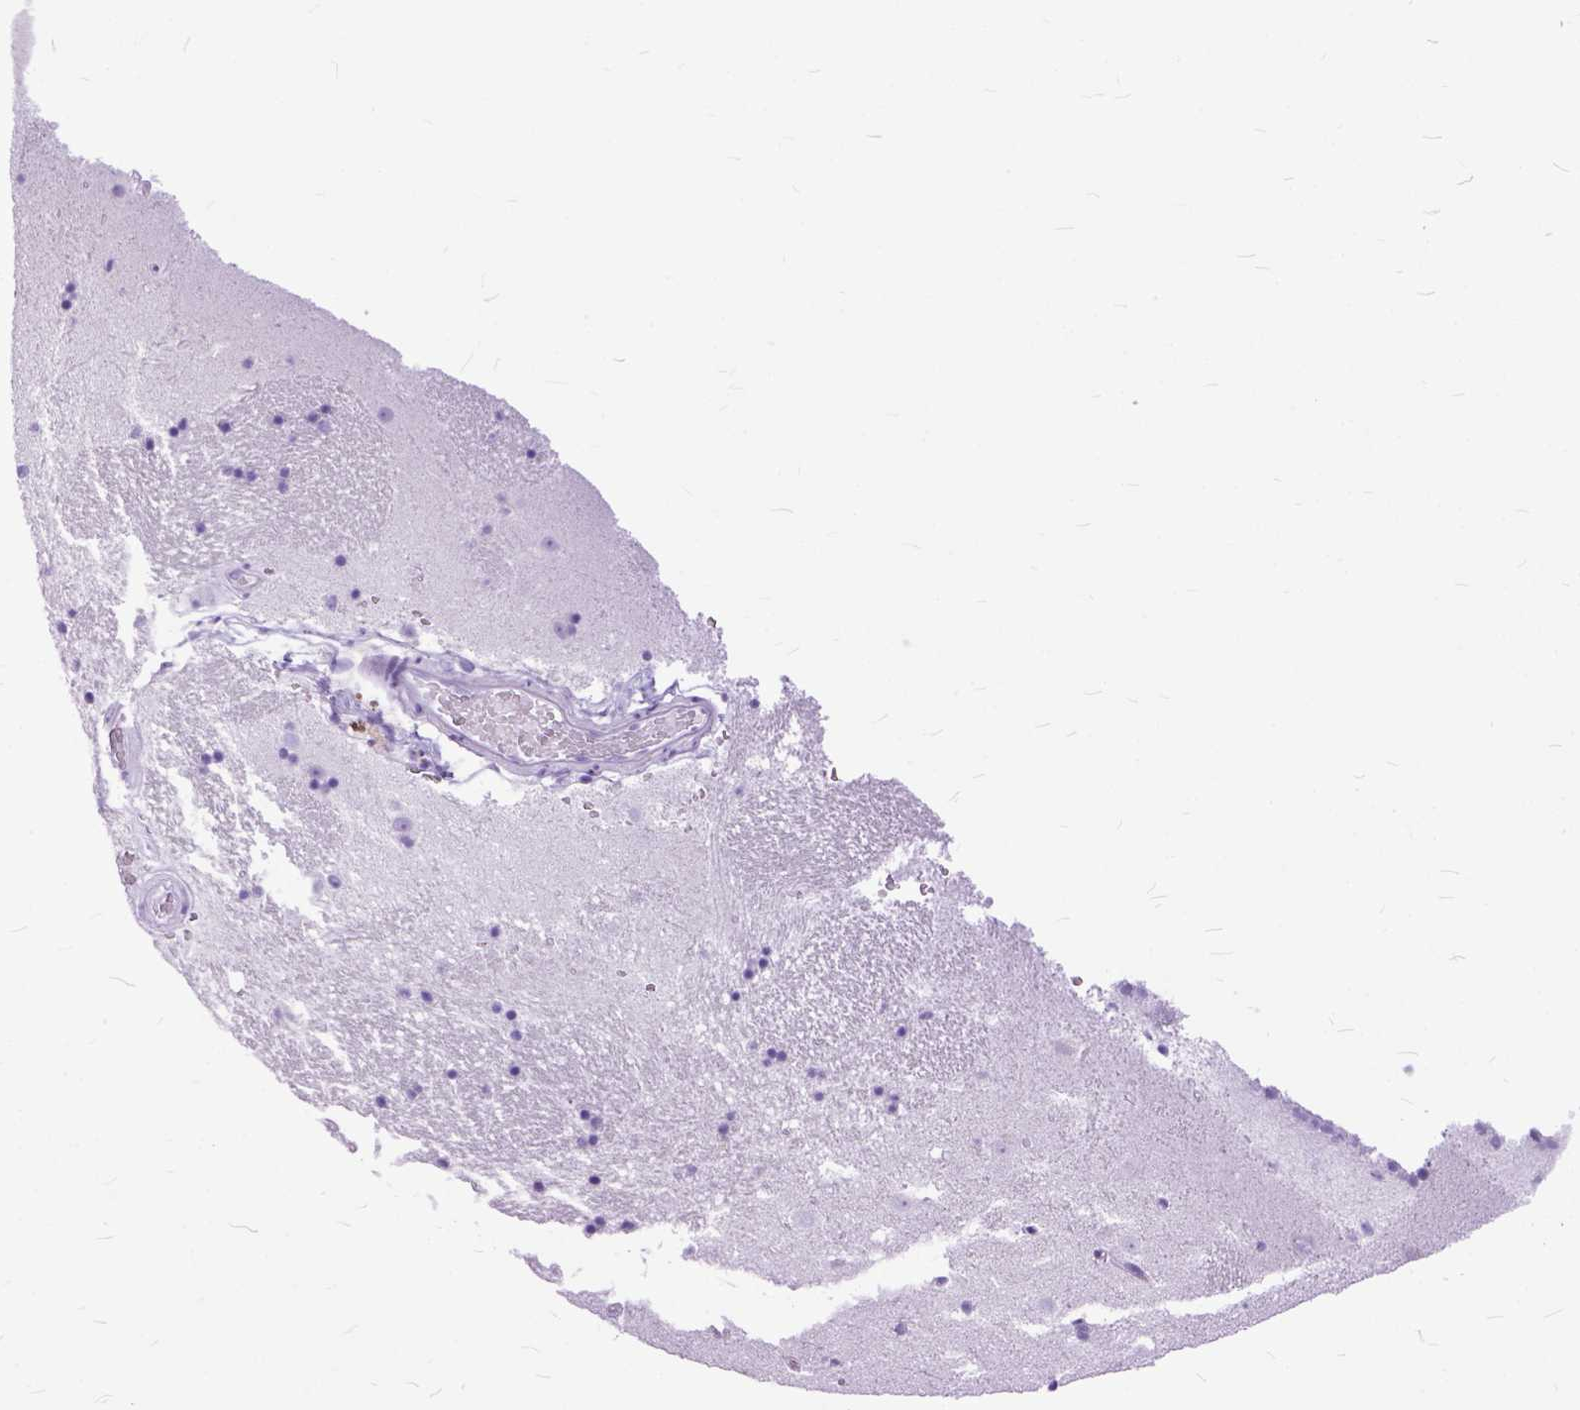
{"staining": {"intensity": "negative", "quantity": "none", "location": "none"}, "tissue": "caudate", "cell_type": "Glial cells", "image_type": "normal", "snomed": [{"axis": "morphology", "description": "Normal tissue, NOS"}, {"axis": "topography", "description": "Lateral ventricle wall"}], "caption": "Photomicrograph shows no protein positivity in glial cells of unremarkable caudate. Brightfield microscopy of immunohistochemistry stained with DAB (3,3'-diaminobenzidine) (brown) and hematoxylin (blue), captured at high magnification.", "gene": "GNGT1", "patient": {"sex": "male", "age": 37}}